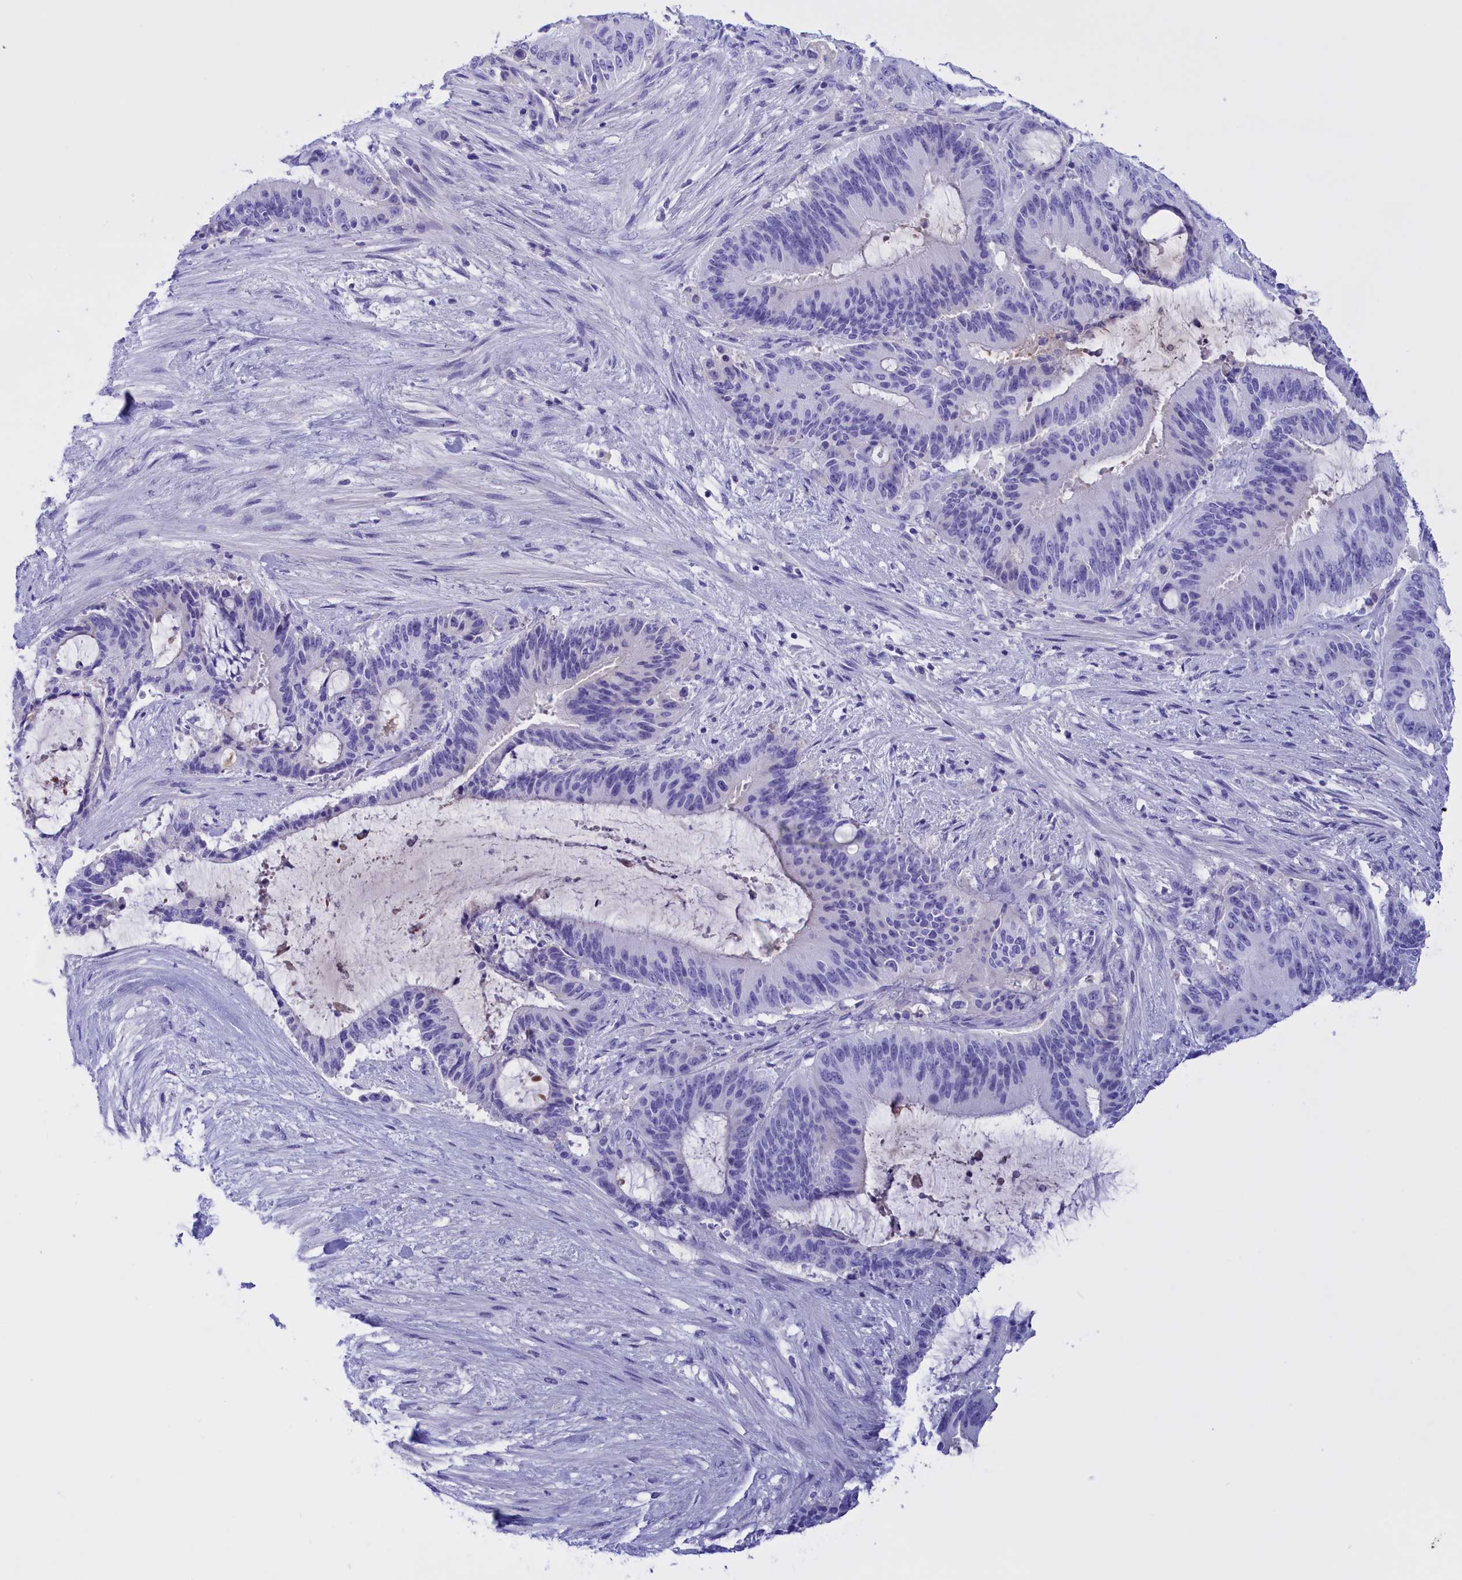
{"staining": {"intensity": "negative", "quantity": "none", "location": "none"}, "tissue": "liver cancer", "cell_type": "Tumor cells", "image_type": "cancer", "snomed": [{"axis": "morphology", "description": "Normal tissue, NOS"}, {"axis": "morphology", "description": "Cholangiocarcinoma"}, {"axis": "topography", "description": "Liver"}, {"axis": "topography", "description": "Peripheral nerve tissue"}], "caption": "Tumor cells are negative for brown protein staining in liver cancer (cholangiocarcinoma). Brightfield microscopy of immunohistochemistry (IHC) stained with DAB (brown) and hematoxylin (blue), captured at high magnification.", "gene": "PROK2", "patient": {"sex": "female", "age": 73}}